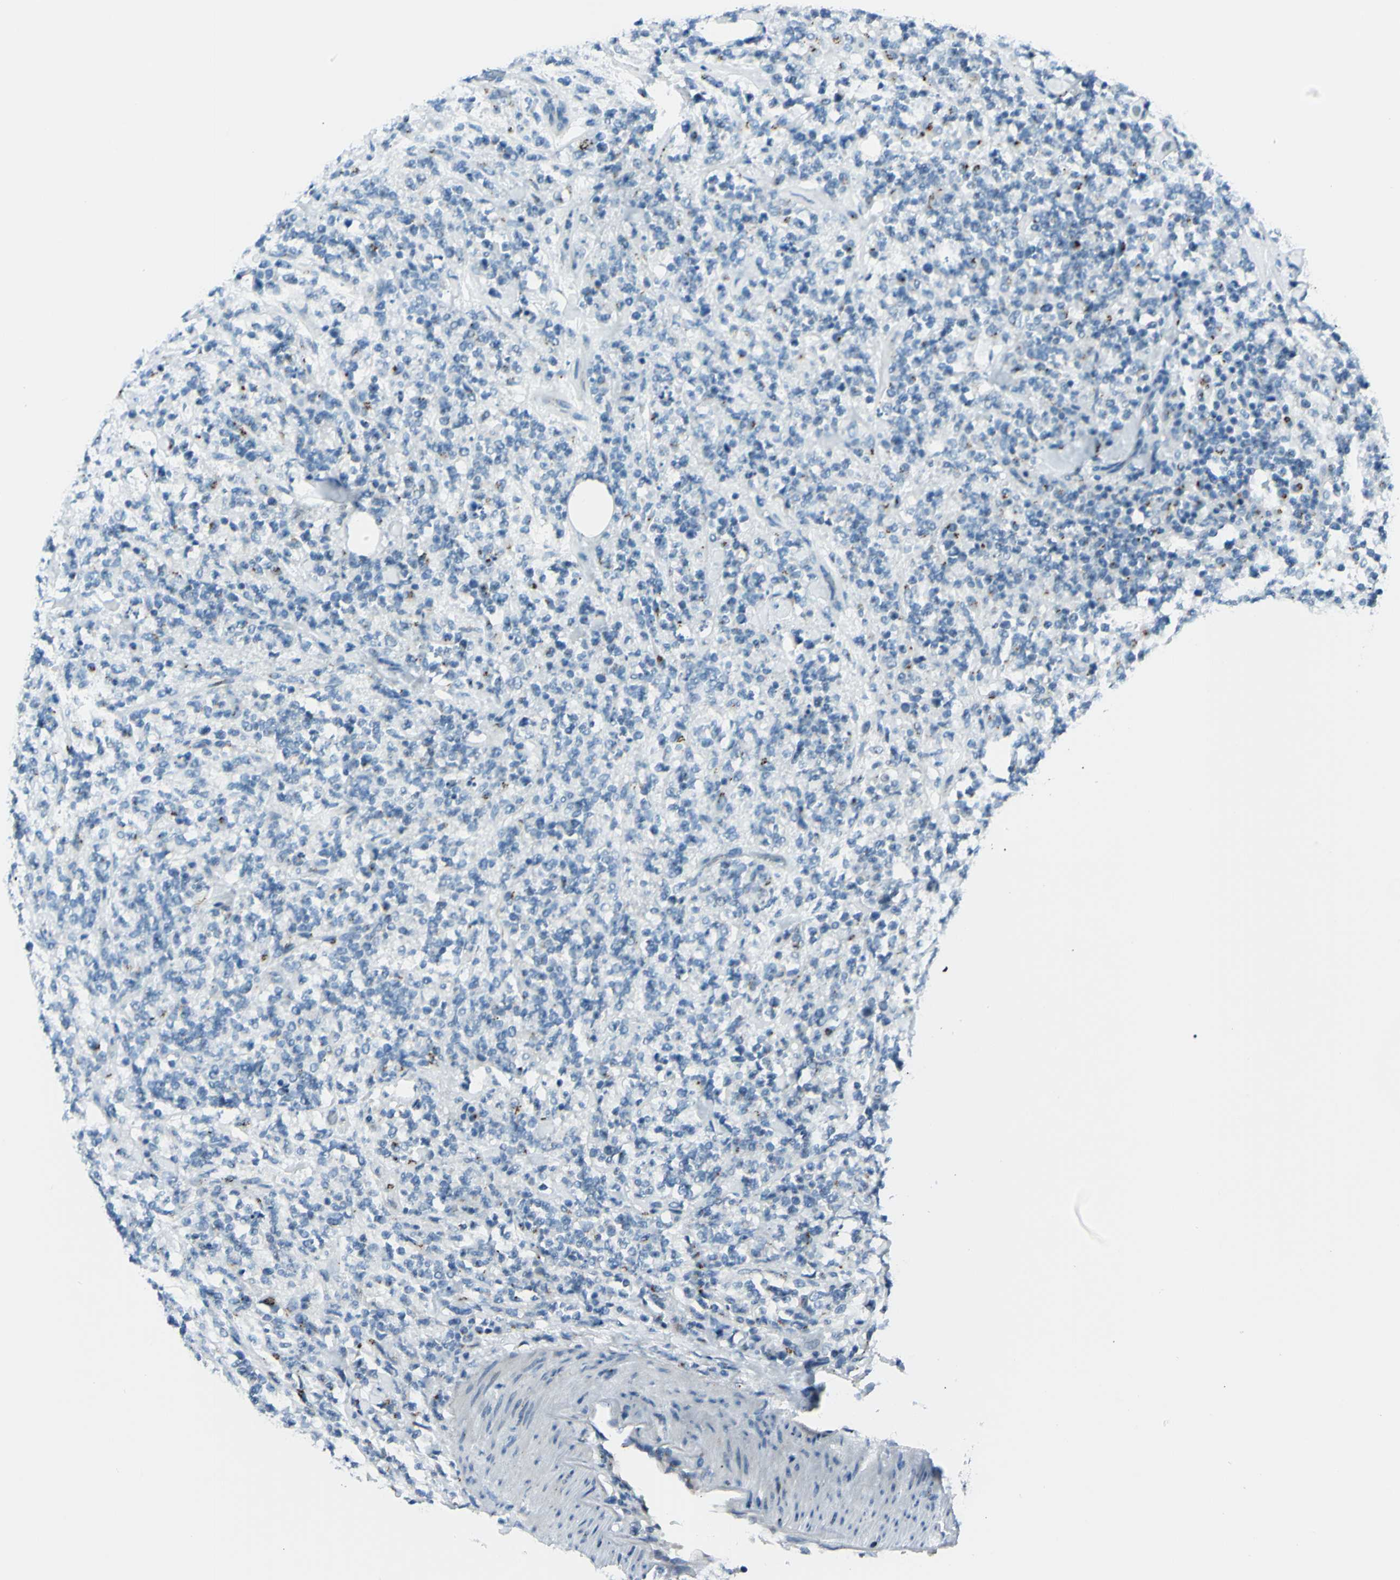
{"staining": {"intensity": "negative", "quantity": "none", "location": "none"}, "tissue": "lymphoma", "cell_type": "Tumor cells", "image_type": "cancer", "snomed": [{"axis": "morphology", "description": "Malignant lymphoma, non-Hodgkin's type, High grade"}, {"axis": "topography", "description": "Soft tissue"}], "caption": "Immunohistochemical staining of lymphoma demonstrates no significant staining in tumor cells. (DAB (3,3'-diaminobenzidine) immunohistochemistry with hematoxylin counter stain).", "gene": "B4GALT1", "patient": {"sex": "male", "age": 18}}